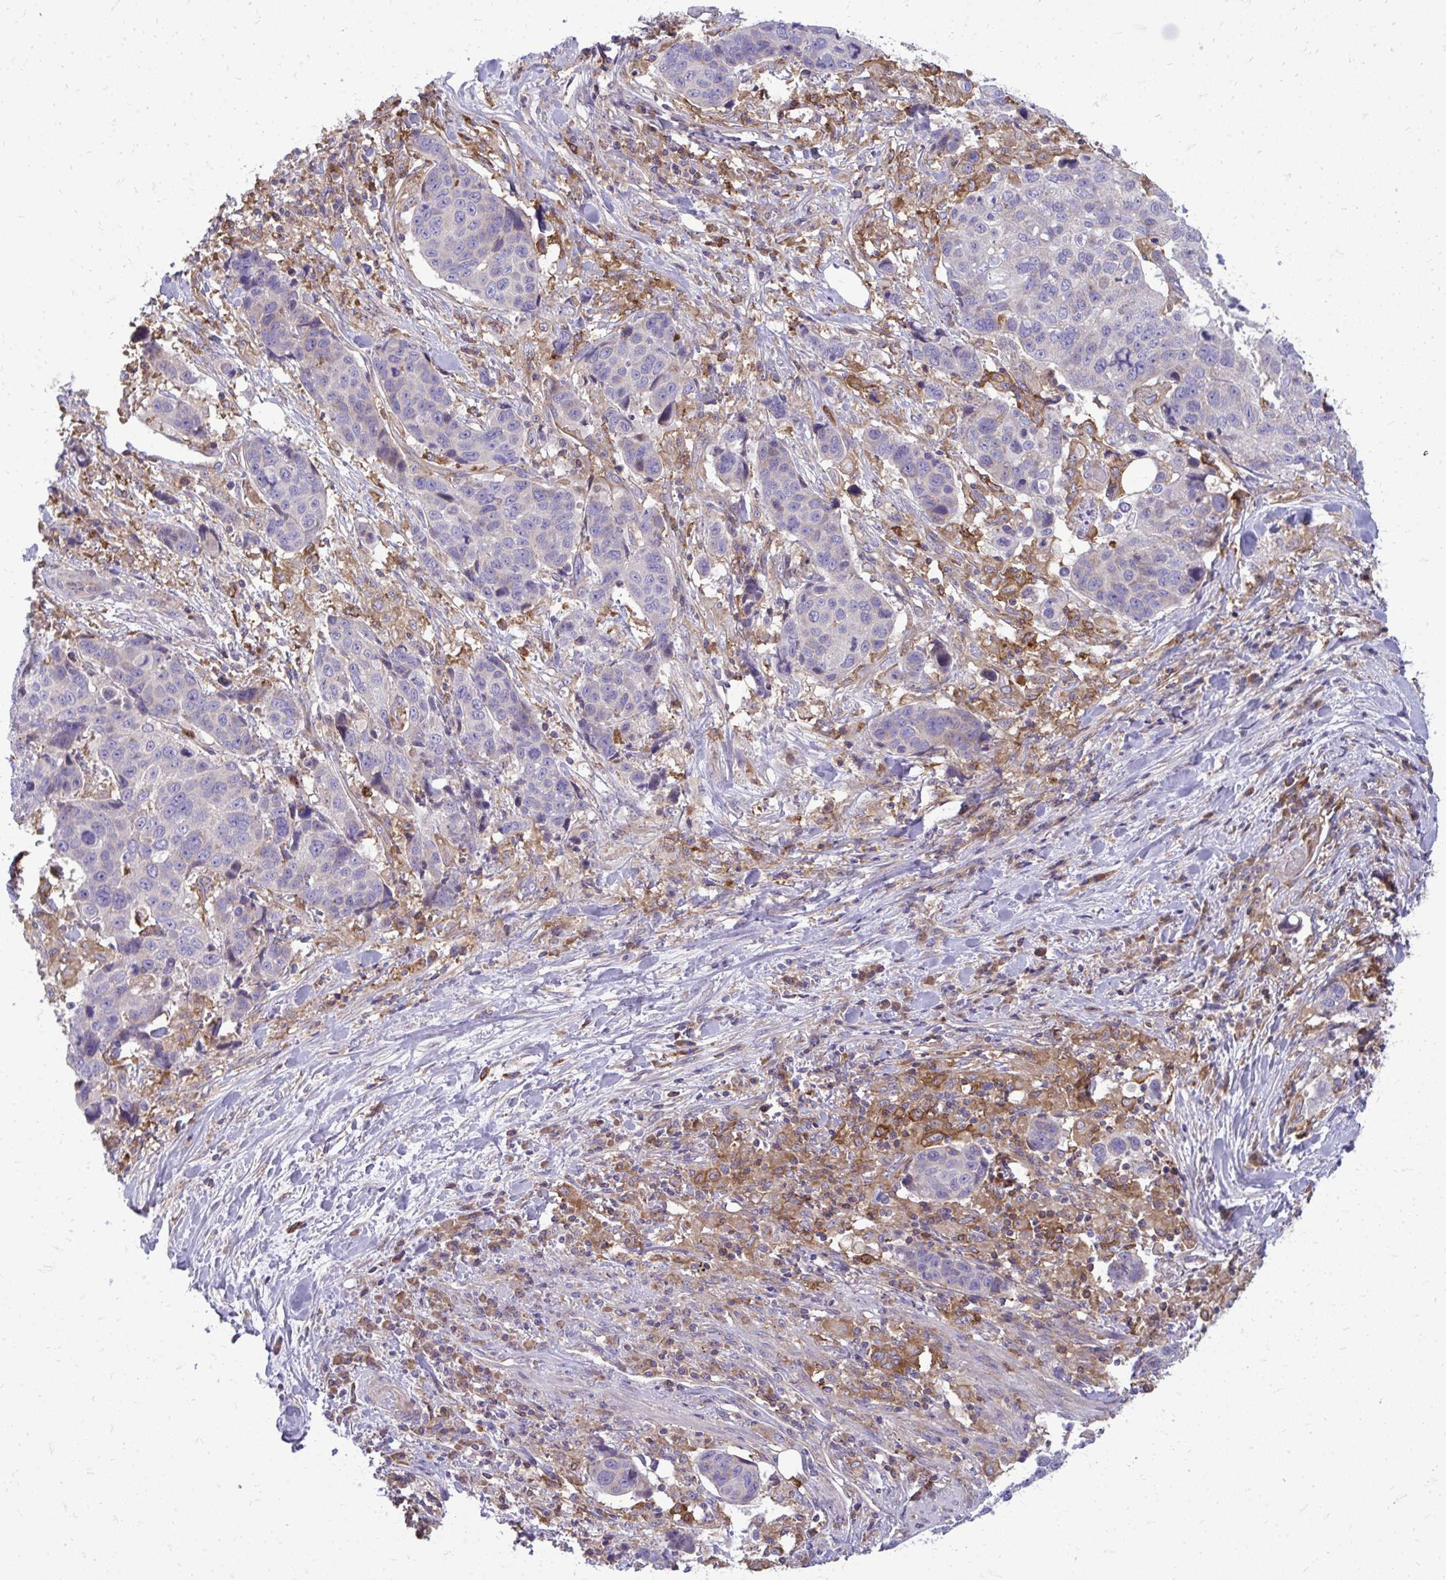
{"staining": {"intensity": "negative", "quantity": "none", "location": "none"}, "tissue": "lung cancer", "cell_type": "Tumor cells", "image_type": "cancer", "snomed": [{"axis": "morphology", "description": "Squamous cell carcinoma, NOS"}, {"axis": "topography", "description": "Lymph node"}, {"axis": "topography", "description": "Lung"}], "caption": "IHC of human lung cancer demonstrates no positivity in tumor cells.", "gene": "ASAP1", "patient": {"sex": "male", "age": 61}}